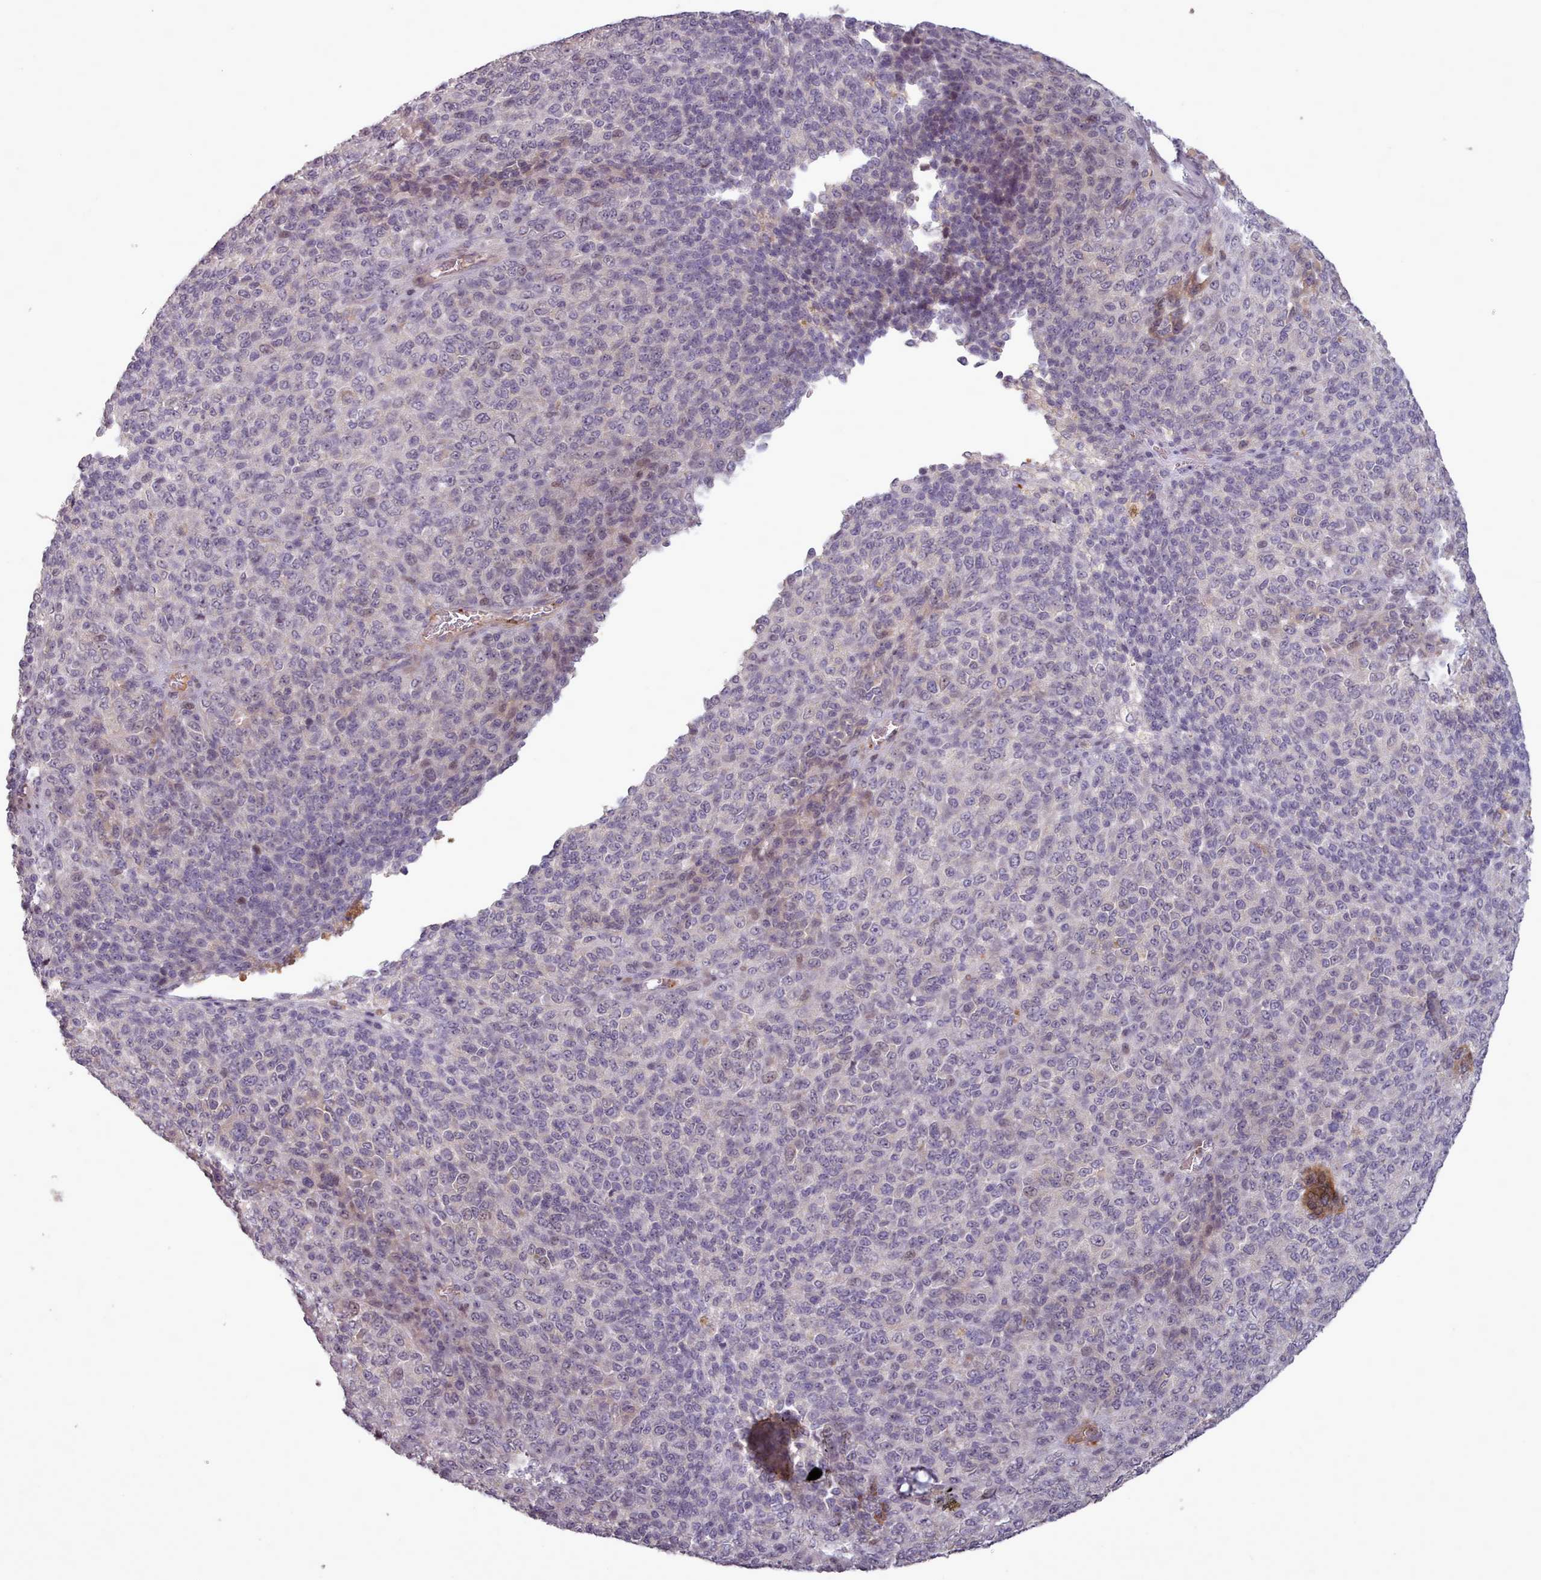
{"staining": {"intensity": "negative", "quantity": "none", "location": "none"}, "tissue": "melanoma", "cell_type": "Tumor cells", "image_type": "cancer", "snomed": [{"axis": "morphology", "description": "Malignant melanoma, Metastatic site"}, {"axis": "topography", "description": "Brain"}], "caption": "The photomicrograph demonstrates no significant expression in tumor cells of melanoma.", "gene": "LEFTY2", "patient": {"sex": "female", "age": 56}}